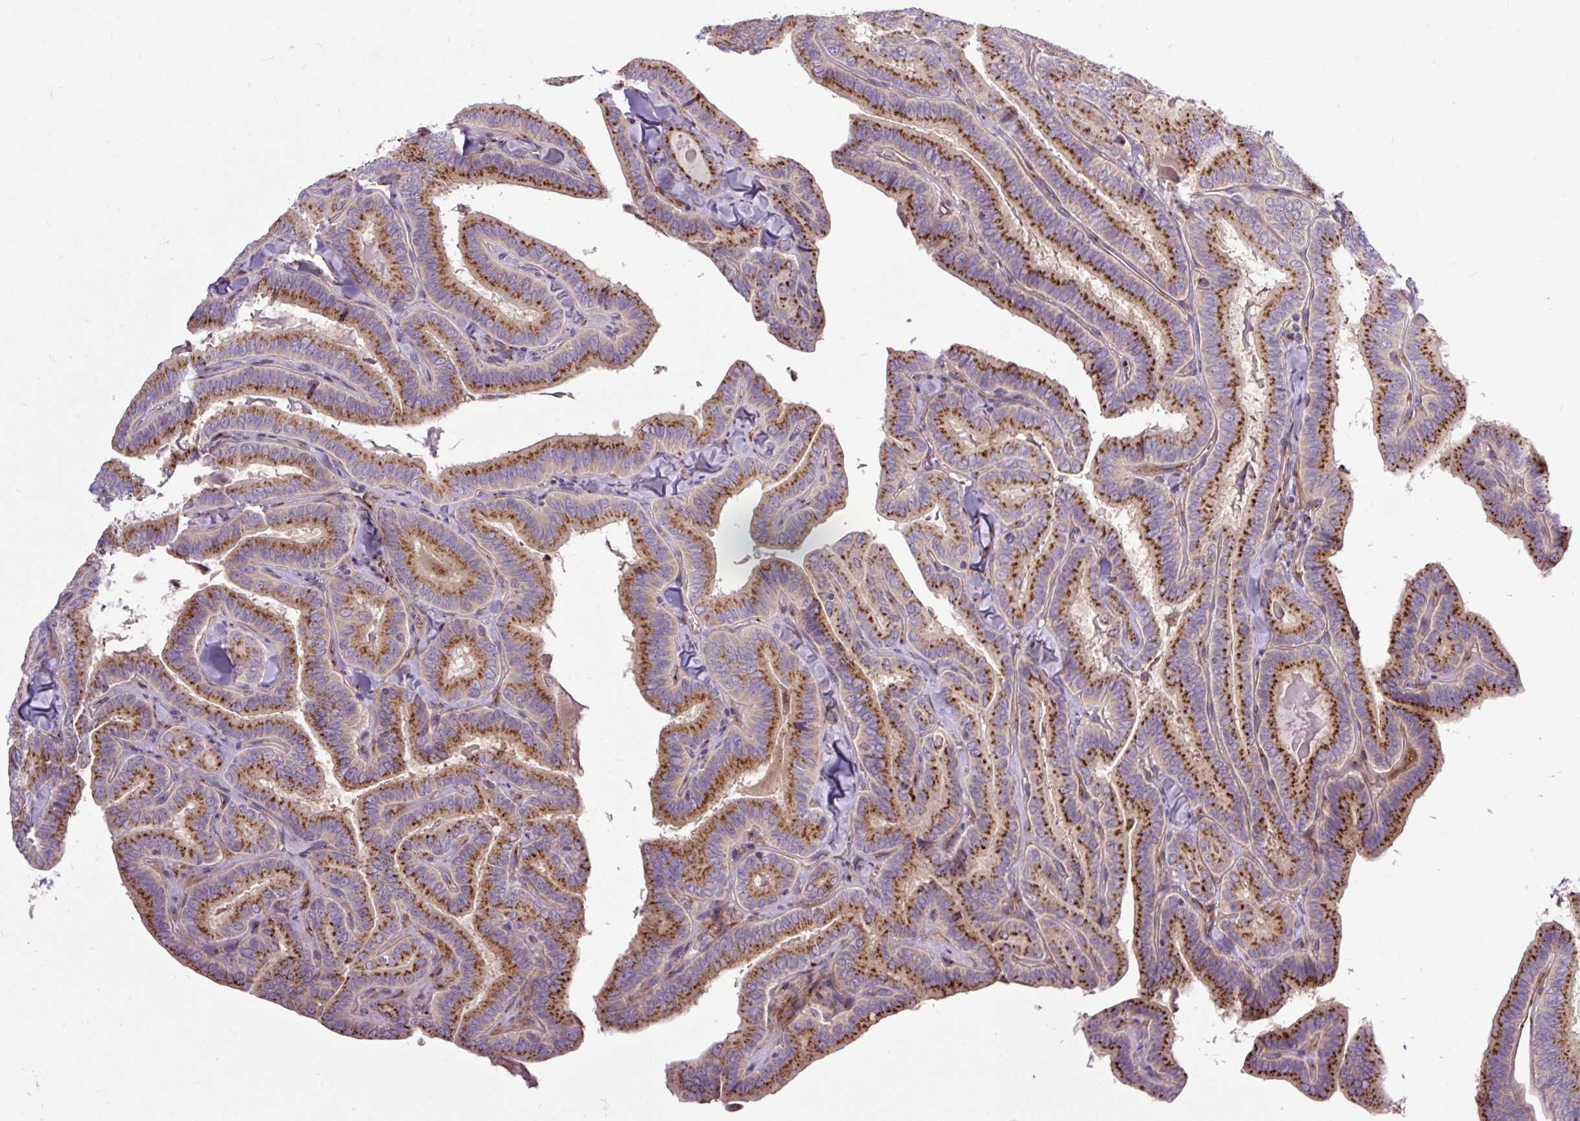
{"staining": {"intensity": "strong", "quantity": ">75%", "location": "cytoplasmic/membranous"}, "tissue": "thyroid cancer", "cell_type": "Tumor cells", "image_type": "cancer", "snomed": [{"axis": "morphology", "description": "Papillary adenocarcinoma, NOS"}, {"axis": "topography", "description": "Thyroid gland"}], "caption": "An image of human thyroid cancer stained for a protein shows strong cytoplasmic/membranous brown staining in tumor cells. (Brightfield microscopy of DAB IHC at high magnification).", "gene": "MSMP", "patient": {"sex": "male", "age": 61}}